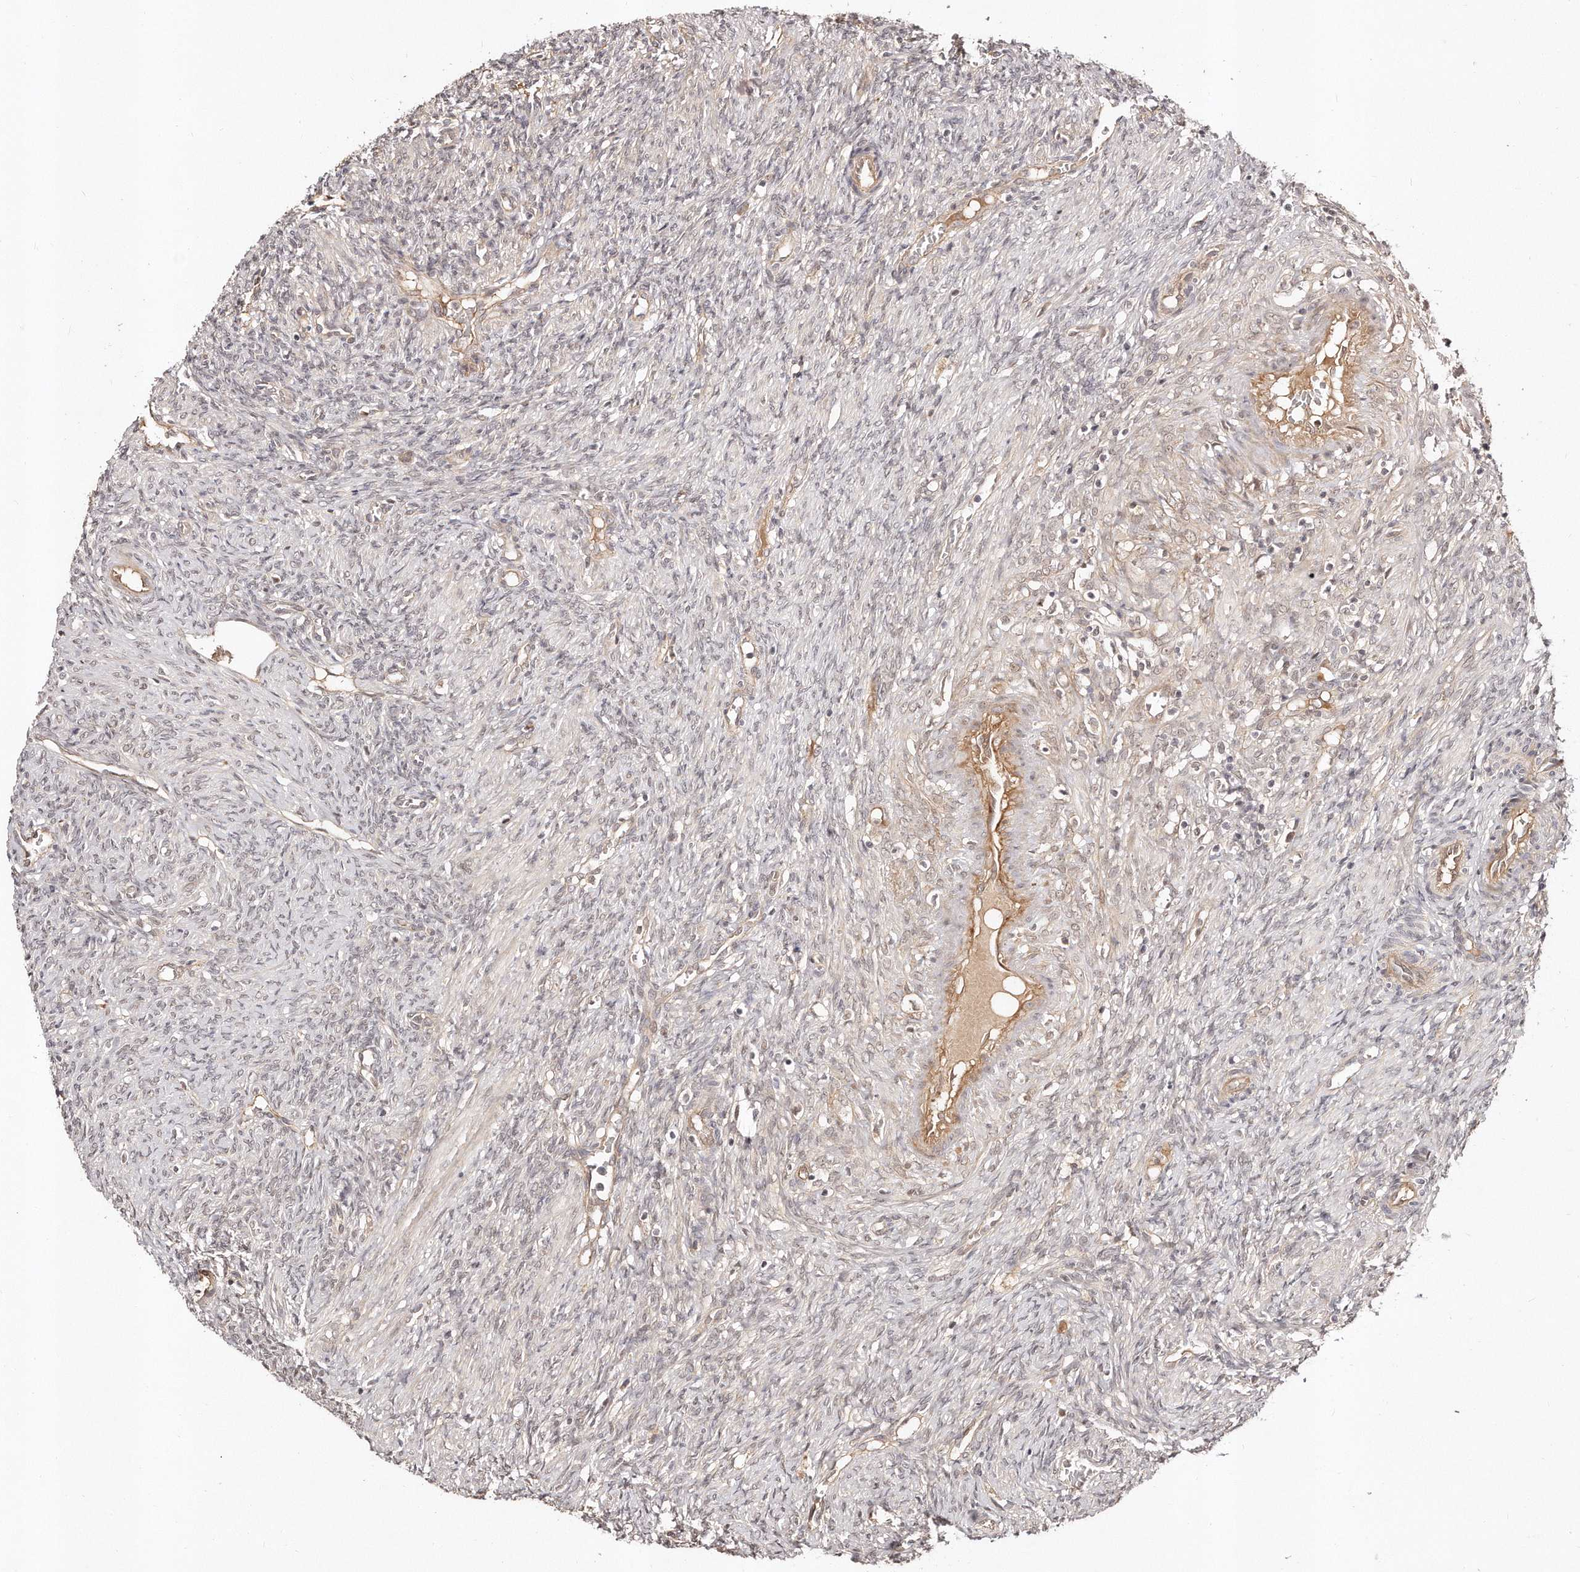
{"staining": {"intensity": "negative", "quantity": "none", "location": "none"}, "tissue": "ovary", "cell_type": "Ovarian stroma cells", "image_type": "normal", "snomed": [{"axis": "morphology", "description": "Normal tissue, NOS"}, {"axis": "topography", "description": "Ovary"}], "caption": "The histopathology image shows no staining of ovarian stroma cells in benign ovary.", "gene": "SOX4", "patient": {"sex": "female", "age": 41}}